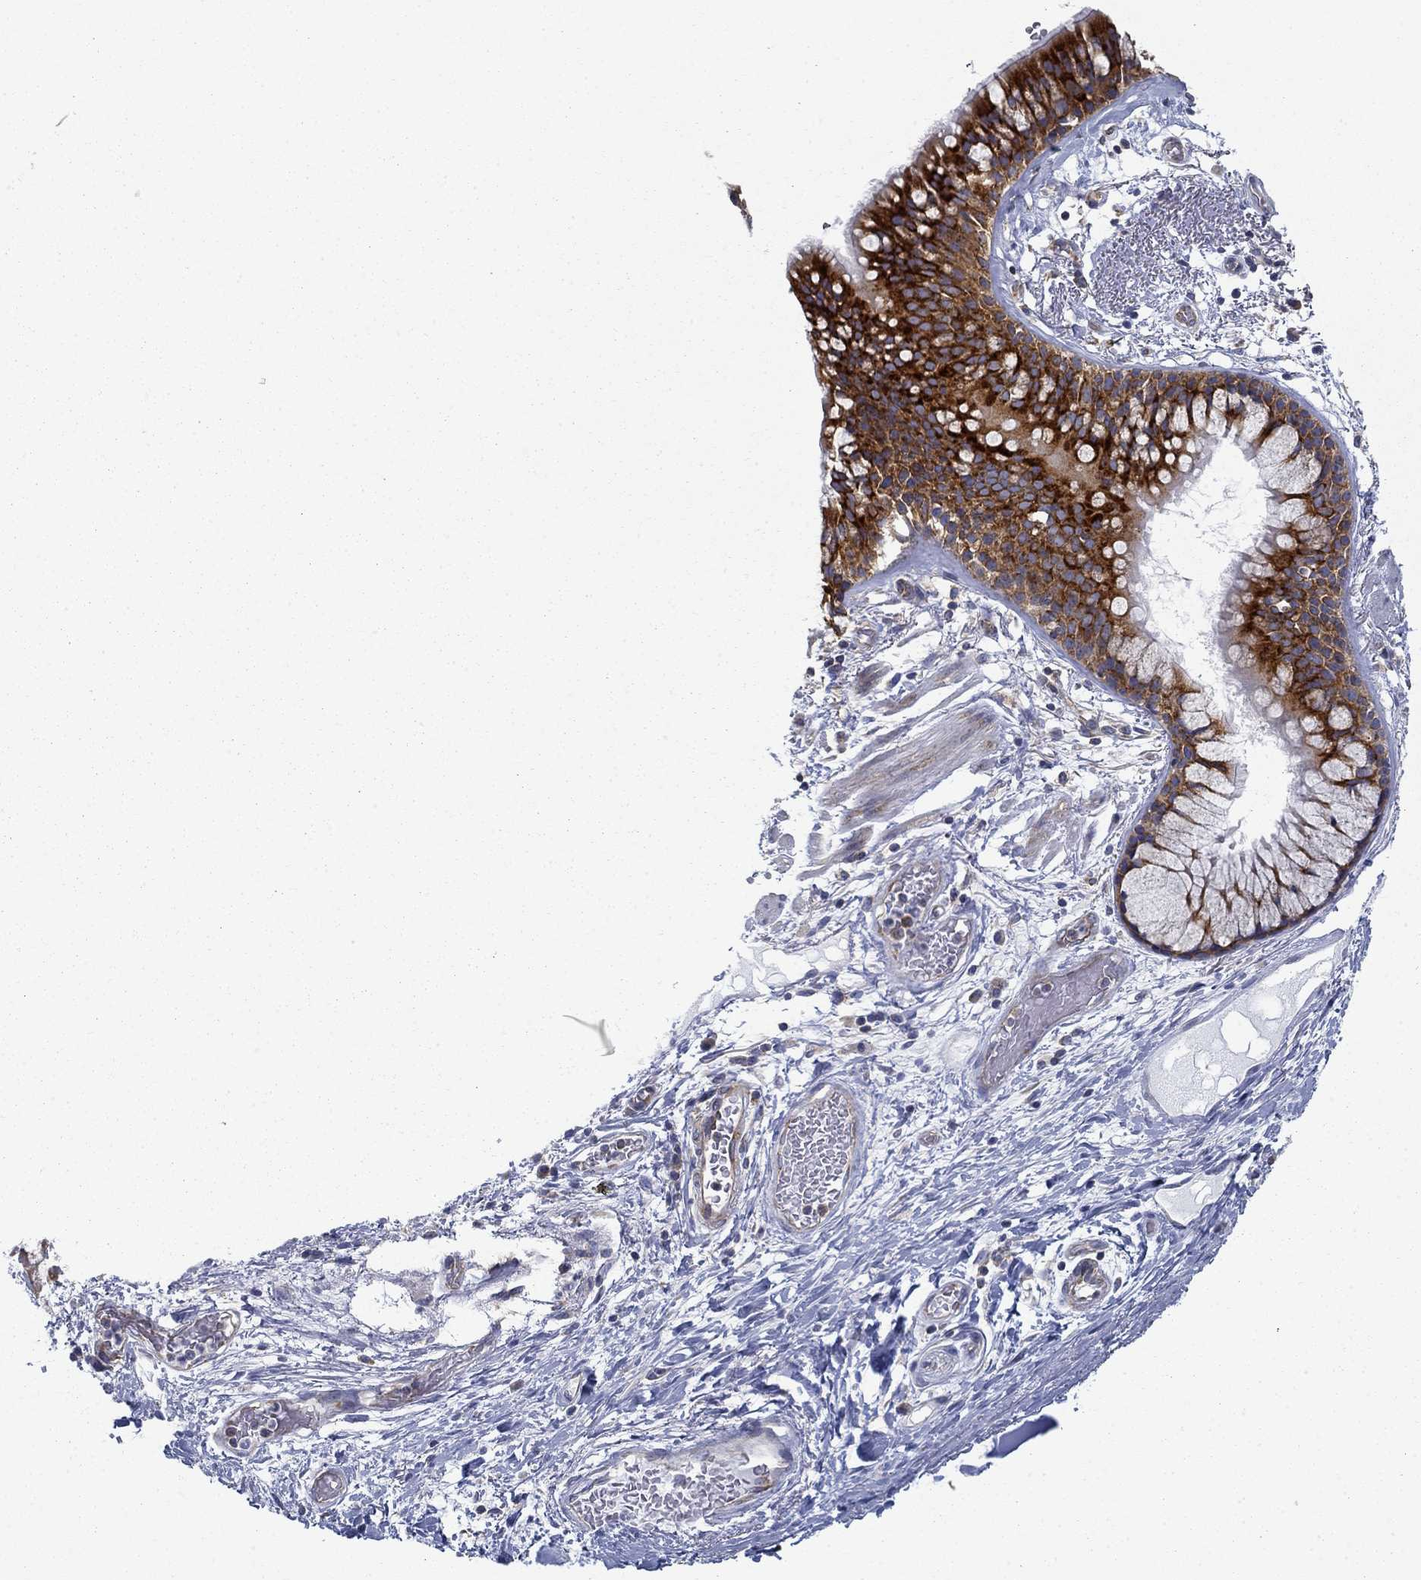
{"staining": {"intensity": "strong", "quantity": ">75%", "location": "cytoplasmic/membranous"}, "tissue": "bronchus", "cell_type": "Respiratory epithelial cells", "image_type": "normal", "snomed": [{"axis": "morphology", "description": "Normal tissue, NOS"}, {"axis": "topography", "description": "Bronchus"}, {"axis": "topography", "description": "Lung"}], "caption": "This histopathology image shows immunohistochemistry (IHC) staining of benign bronchus, with high strong cytoplasmic/membranous expression in approximately >75% of respiratory epithelial cells.", "gene": "FXR1", "patient": {"sex": "female", "age": 57}}